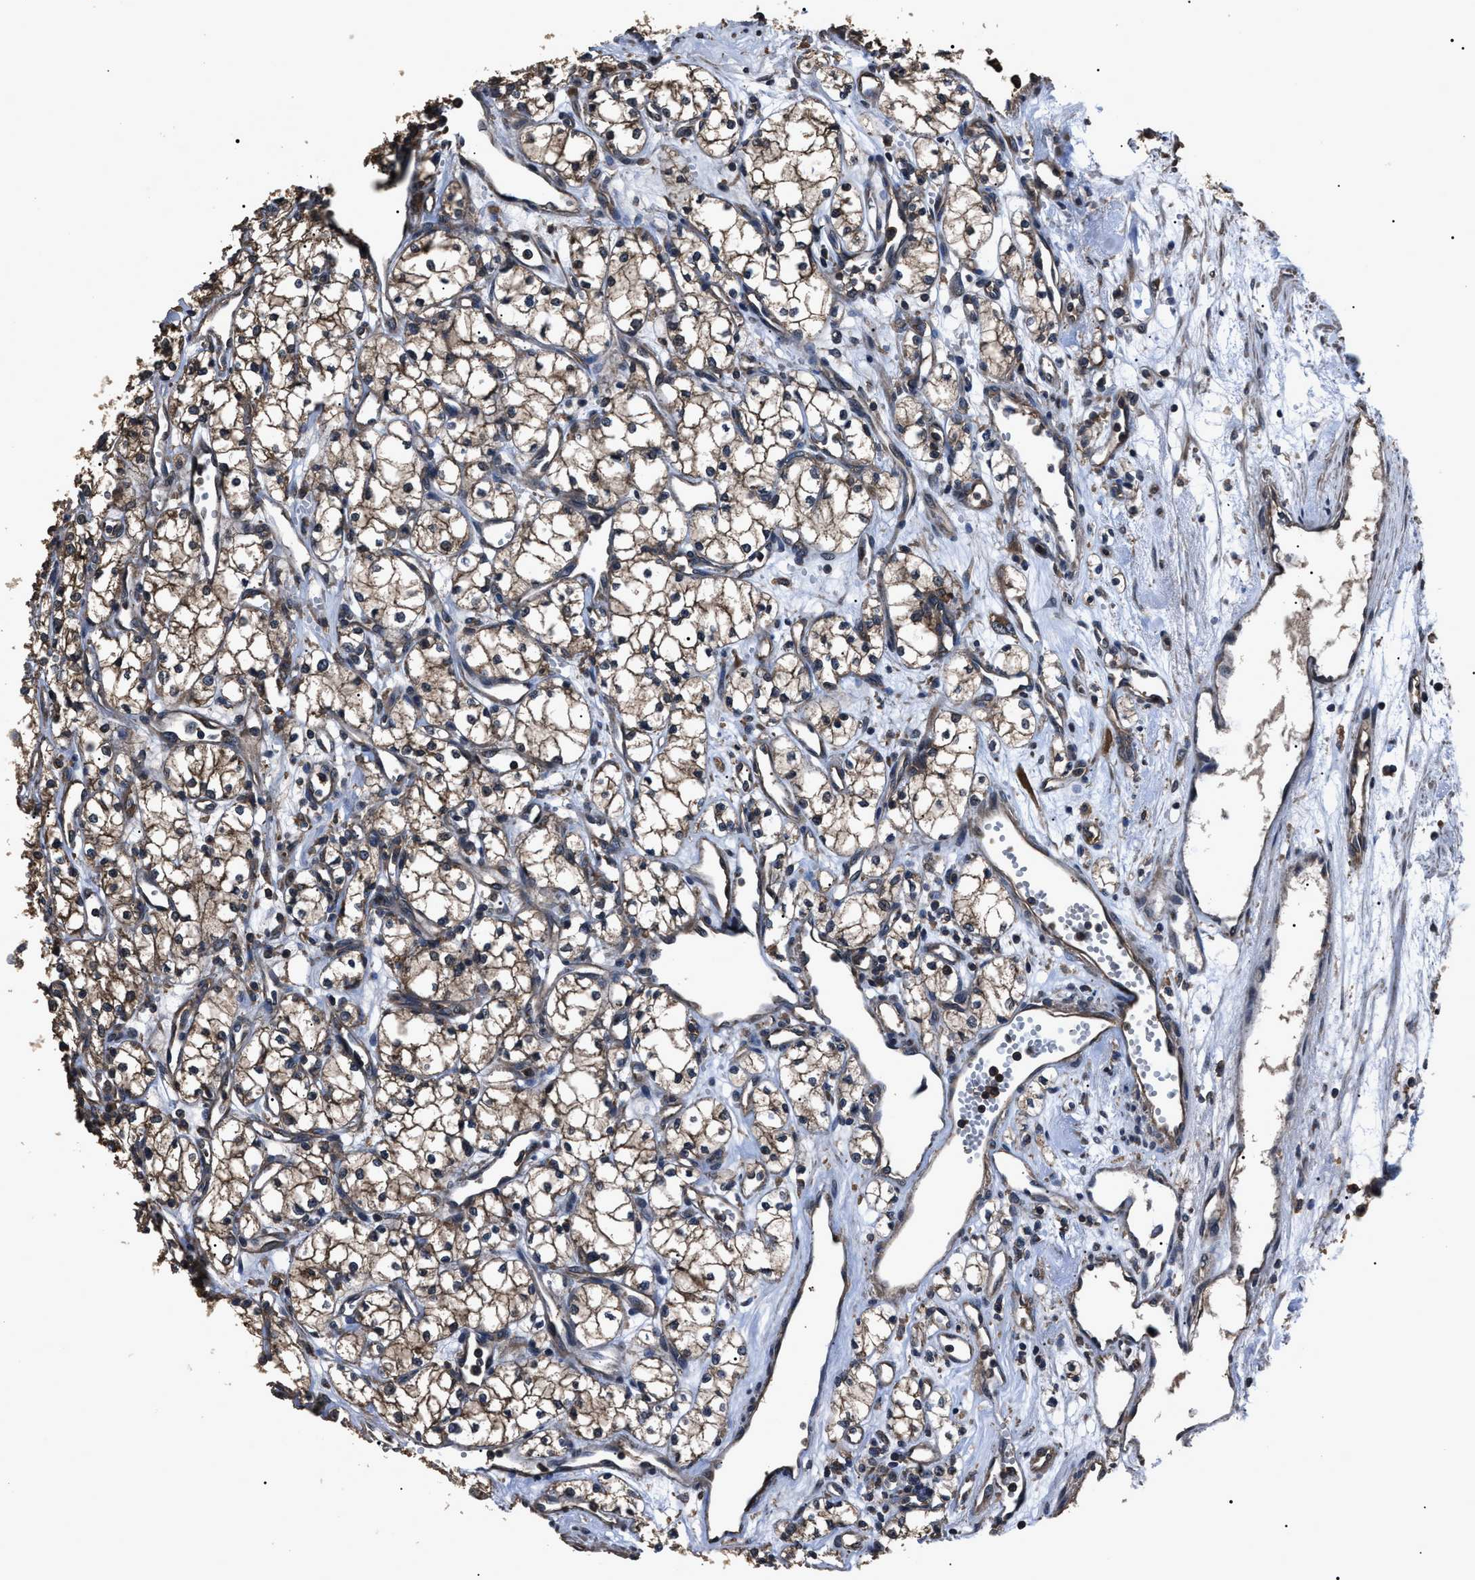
{"staining": {"intensity": "weak", "quantity": "<25%", "location": "cytoplasmic/membranous"}, "tissue": "renal cancer", "cell_type": "Tumor cells", "image_type": "cancer", "snomed": [{"axis": "morphology", "description": "Adenocarcinoma, NOS"}, {"axis": "topography", "description": "Kidney"}], "caption": "A high-resolution photomicrograph shows IHC staining of renal cancer, which demonstrates no significant staining in tumor cells.", "gene": "RNF216", "patient": {"sex": "male", "age": 59}}